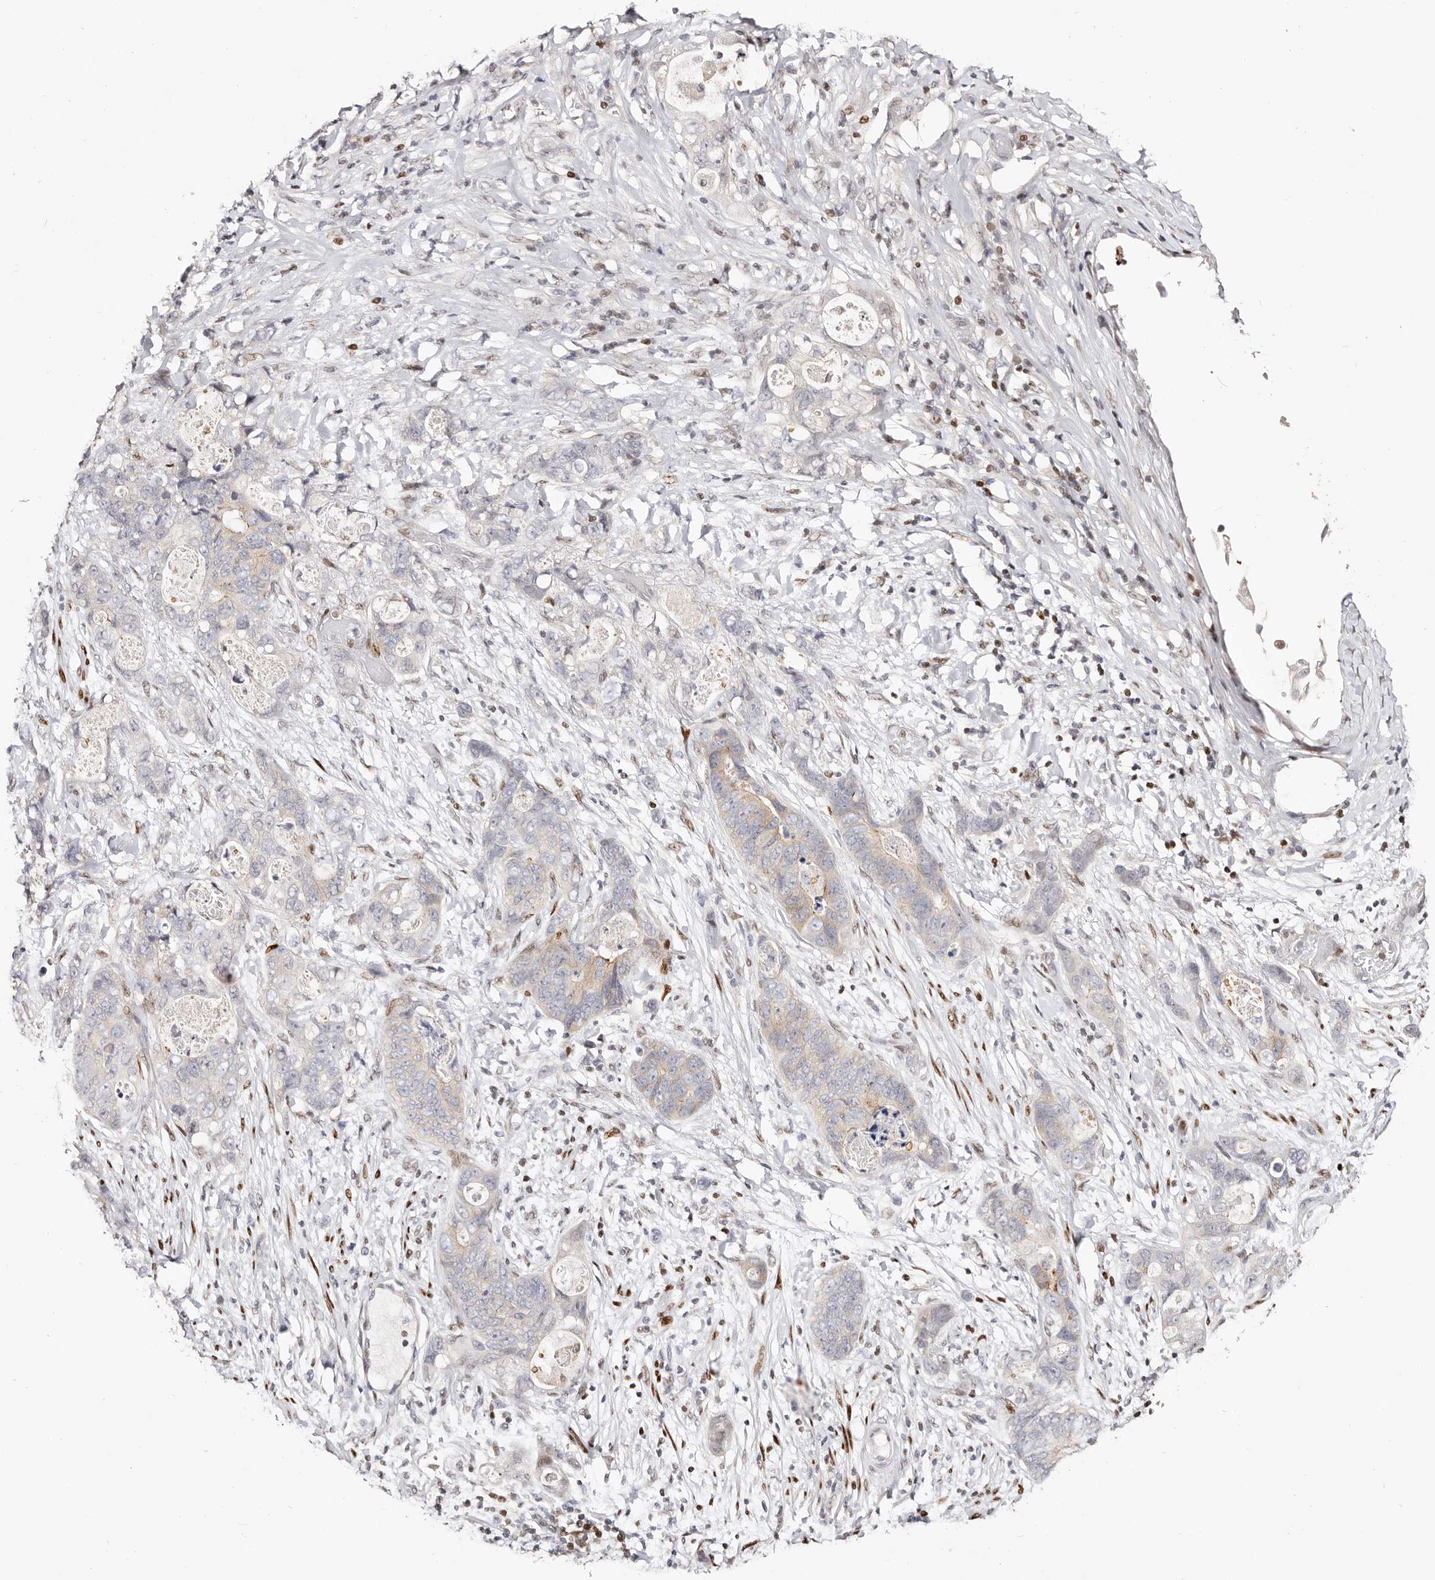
{"staining": {"intensity": "weak", "quantity": "<25%", "location": "cytoplasmic/membranous"}, "tissue": "stomach cancer", "cell_type": "Tumor cells", "image_type": "cancer", "snomed": [{"axis": "morphology", "description": "Normal tissue, NOS"}, {"axis": "morphology", "description": "Adenocarcinoma, NOS"}, {"axis": "topography", "description": "Stomach"}], "caption": "DAB (3,3'-diaminobenzidine) immunohistochemical staining of human stomach adenocarcinoma displays no significant expression in tumor cells.", "gene": "IQGAP3", "patient": {"sex": "female", "age": 89}}